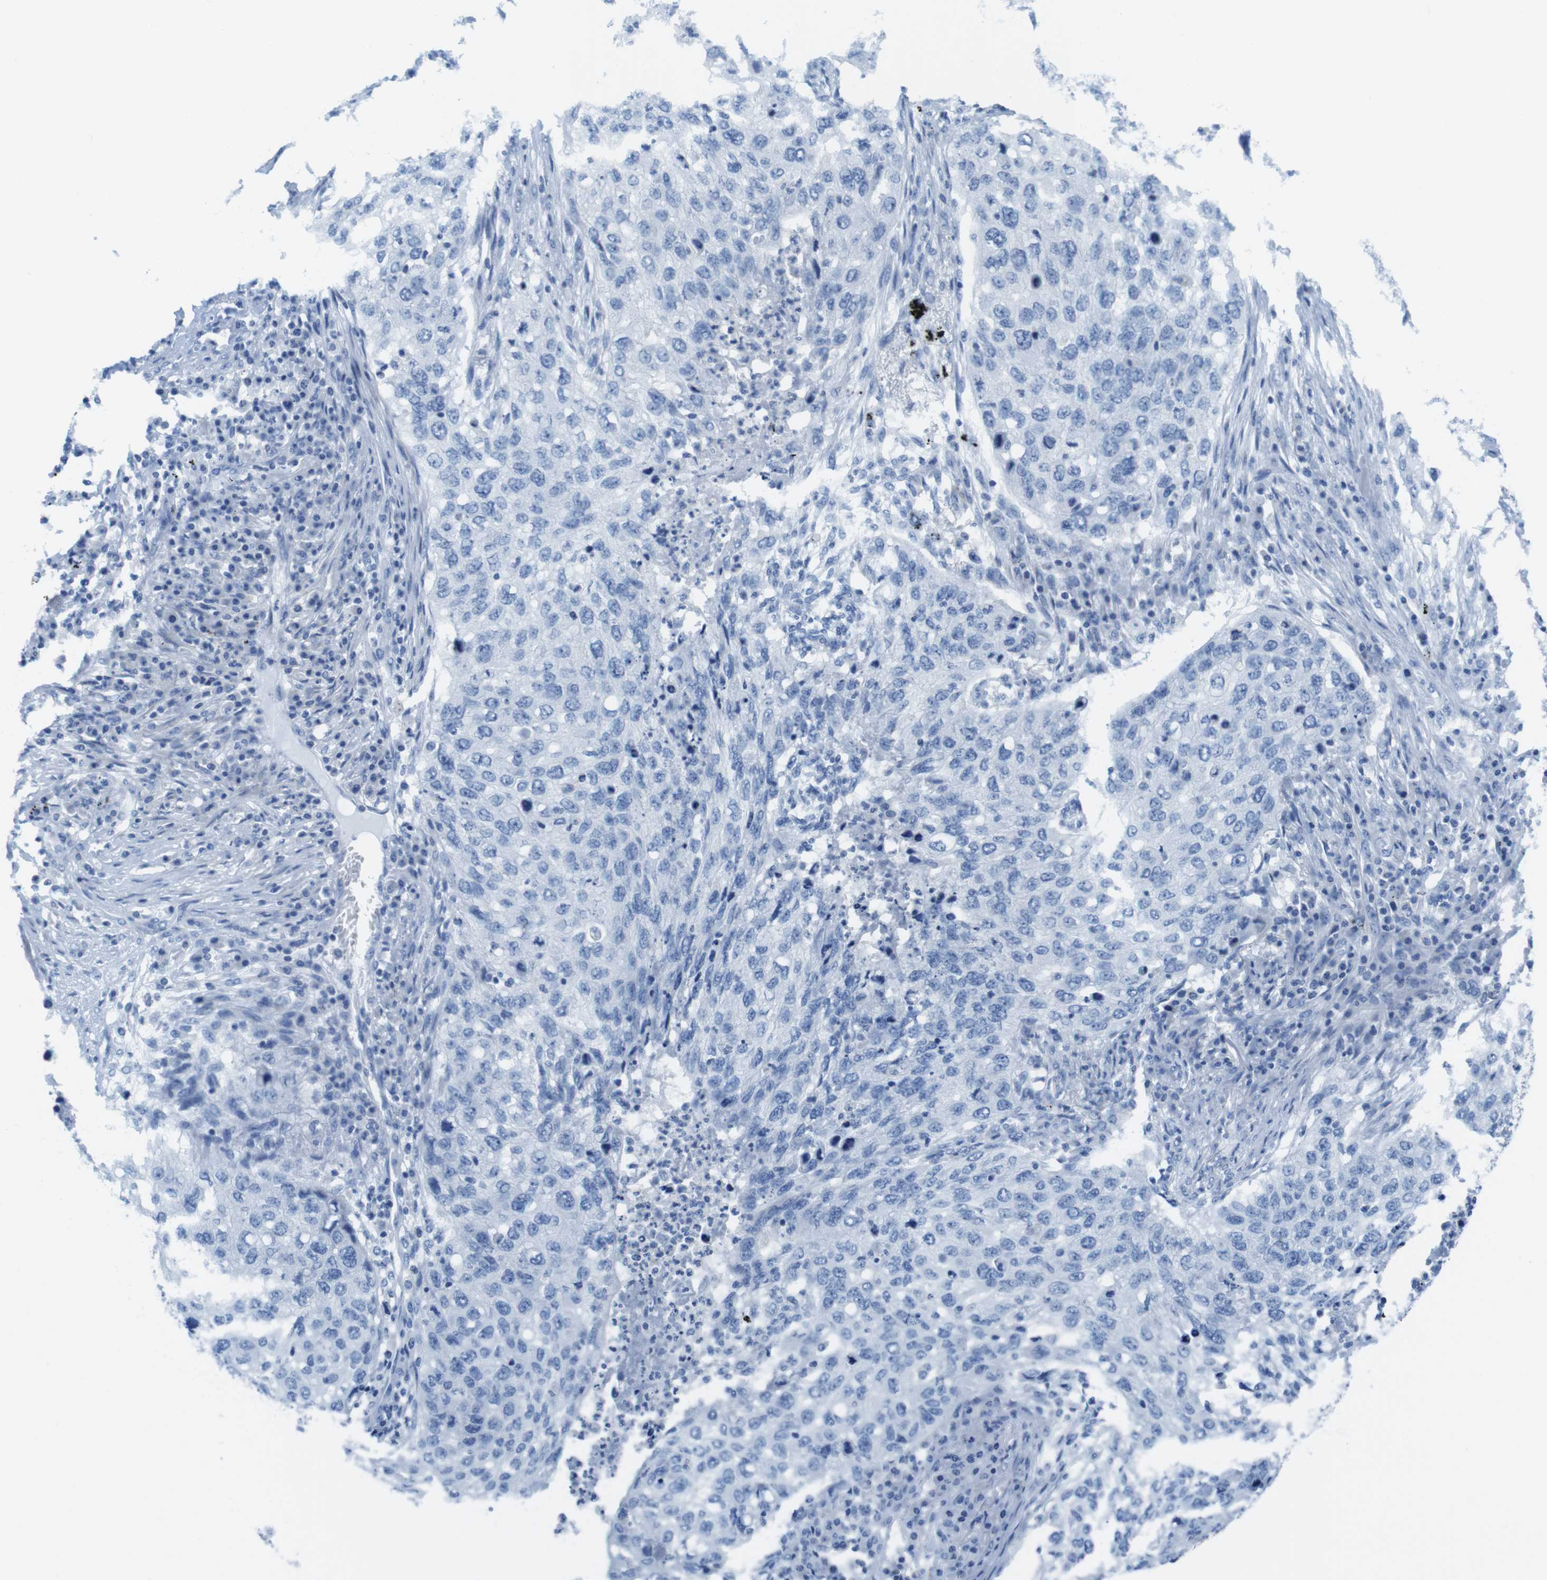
{"staining": {"intensity": "negative", "quantity": "none", "location": "none"}, "tissue": "lung cancer", "cell_type": "Tumor cells", "image_type": "cancer", "snomed": [{"axis": "morphology", "description": "Squamous cell carcinoma, NOS"}, {"axis": "topography", "description": "Lung"}], "caption": "DAB immunohistochemical staining of lung cancer (squamous cell carcinoma) reveals no significant expression in tumor cells.", "gene": "ASIC5", "patient": {"sex": "female", "age": 63}}